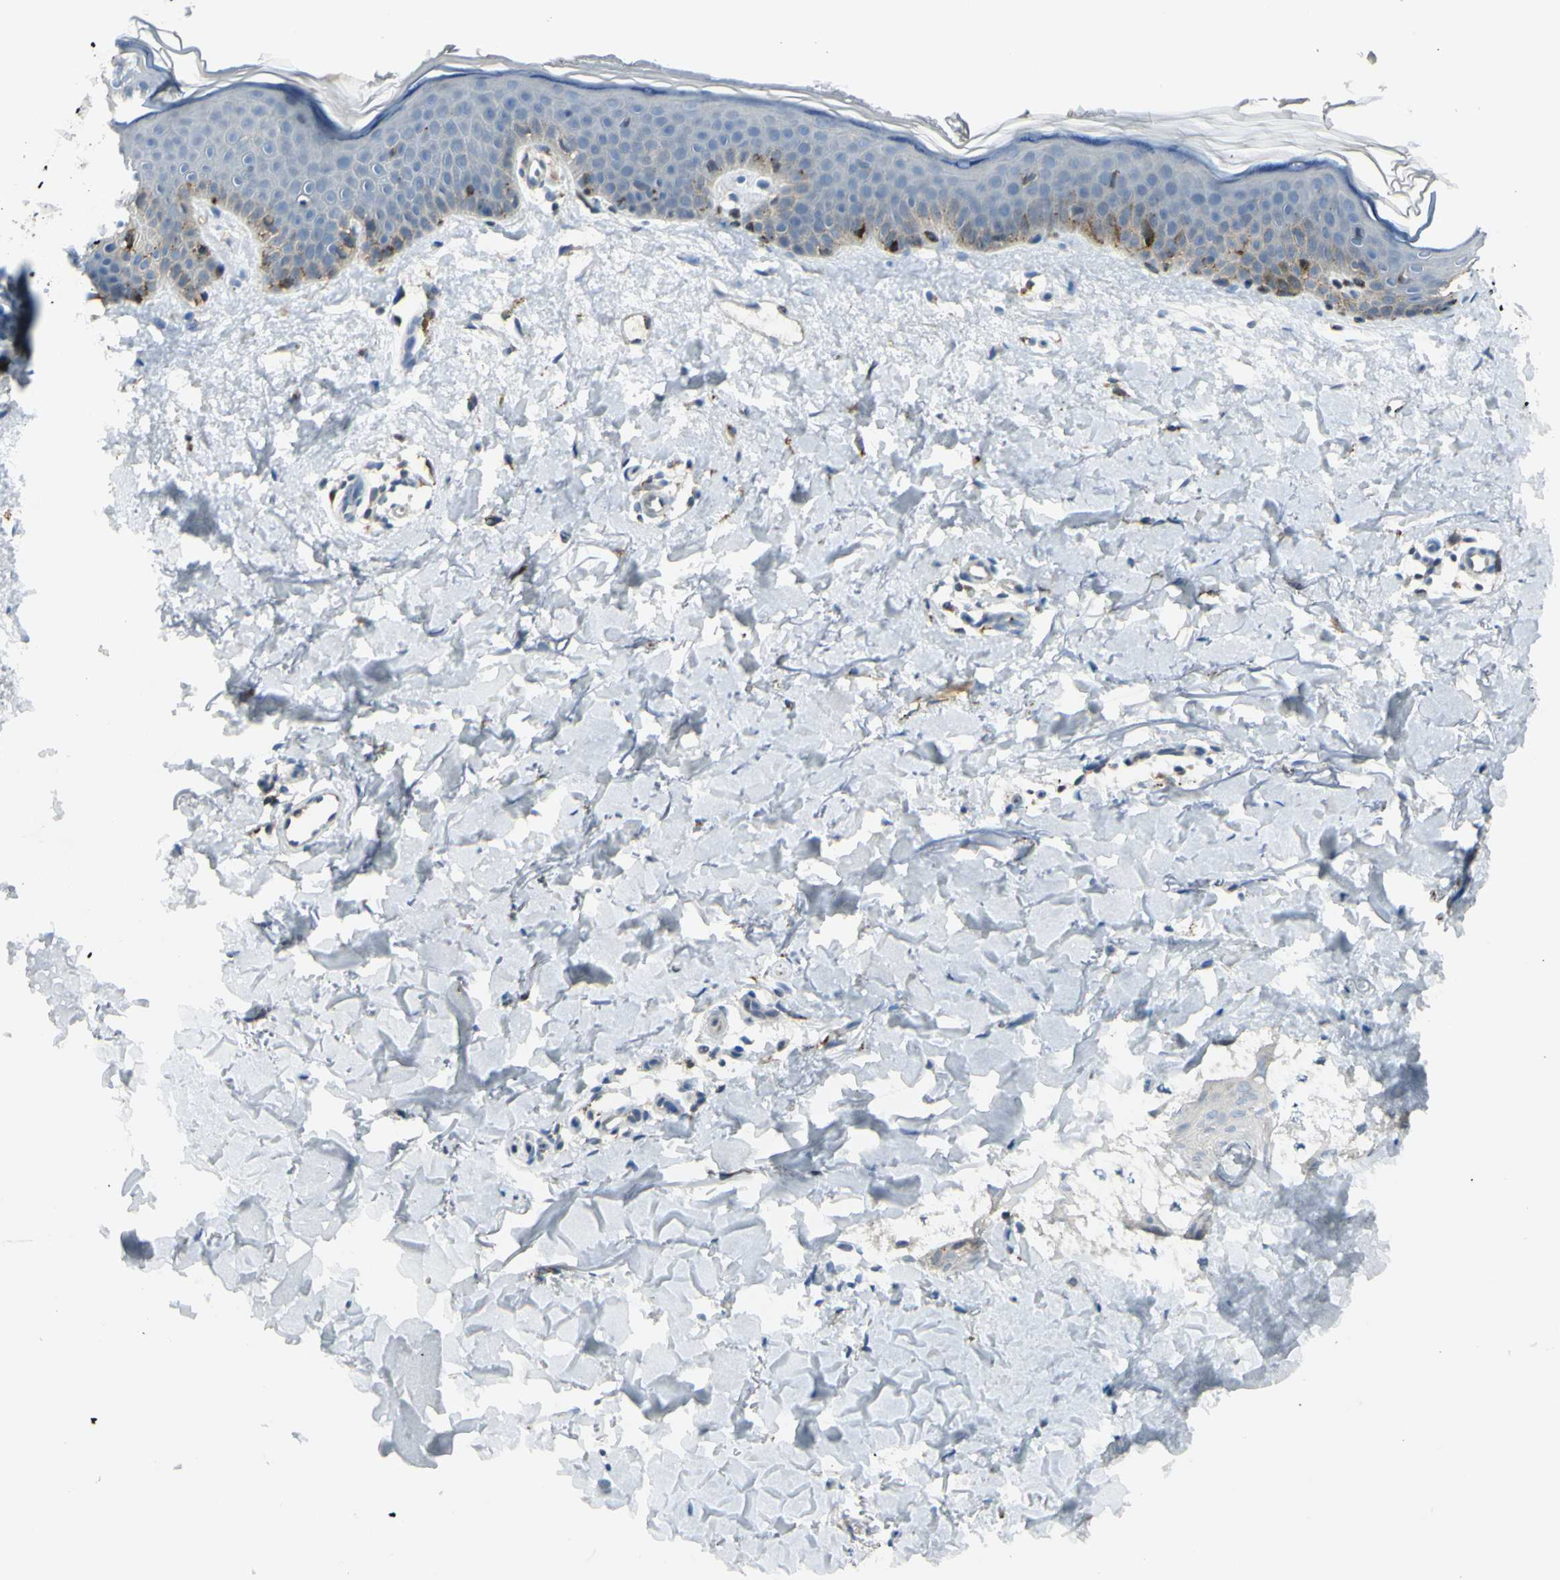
{"staining": {"intensity": "negative", "quantity": "none", "location": "none"}, "tissue": "skin", "cell_type": "Fibroblasts", "image_type": "normal", "snomed": [{"axis": "morphology", "description": "Normal tissue, NOS"}, {"axis": "topography", "description": "Skin"}], "caption": "Immunohistochemistry micrograph of benign skin: human skin stained with DAB shows no significant protein positivity in fibroblasts.", "gene": "CYRIB", "patient": {"sex": "female", "age": 56}}